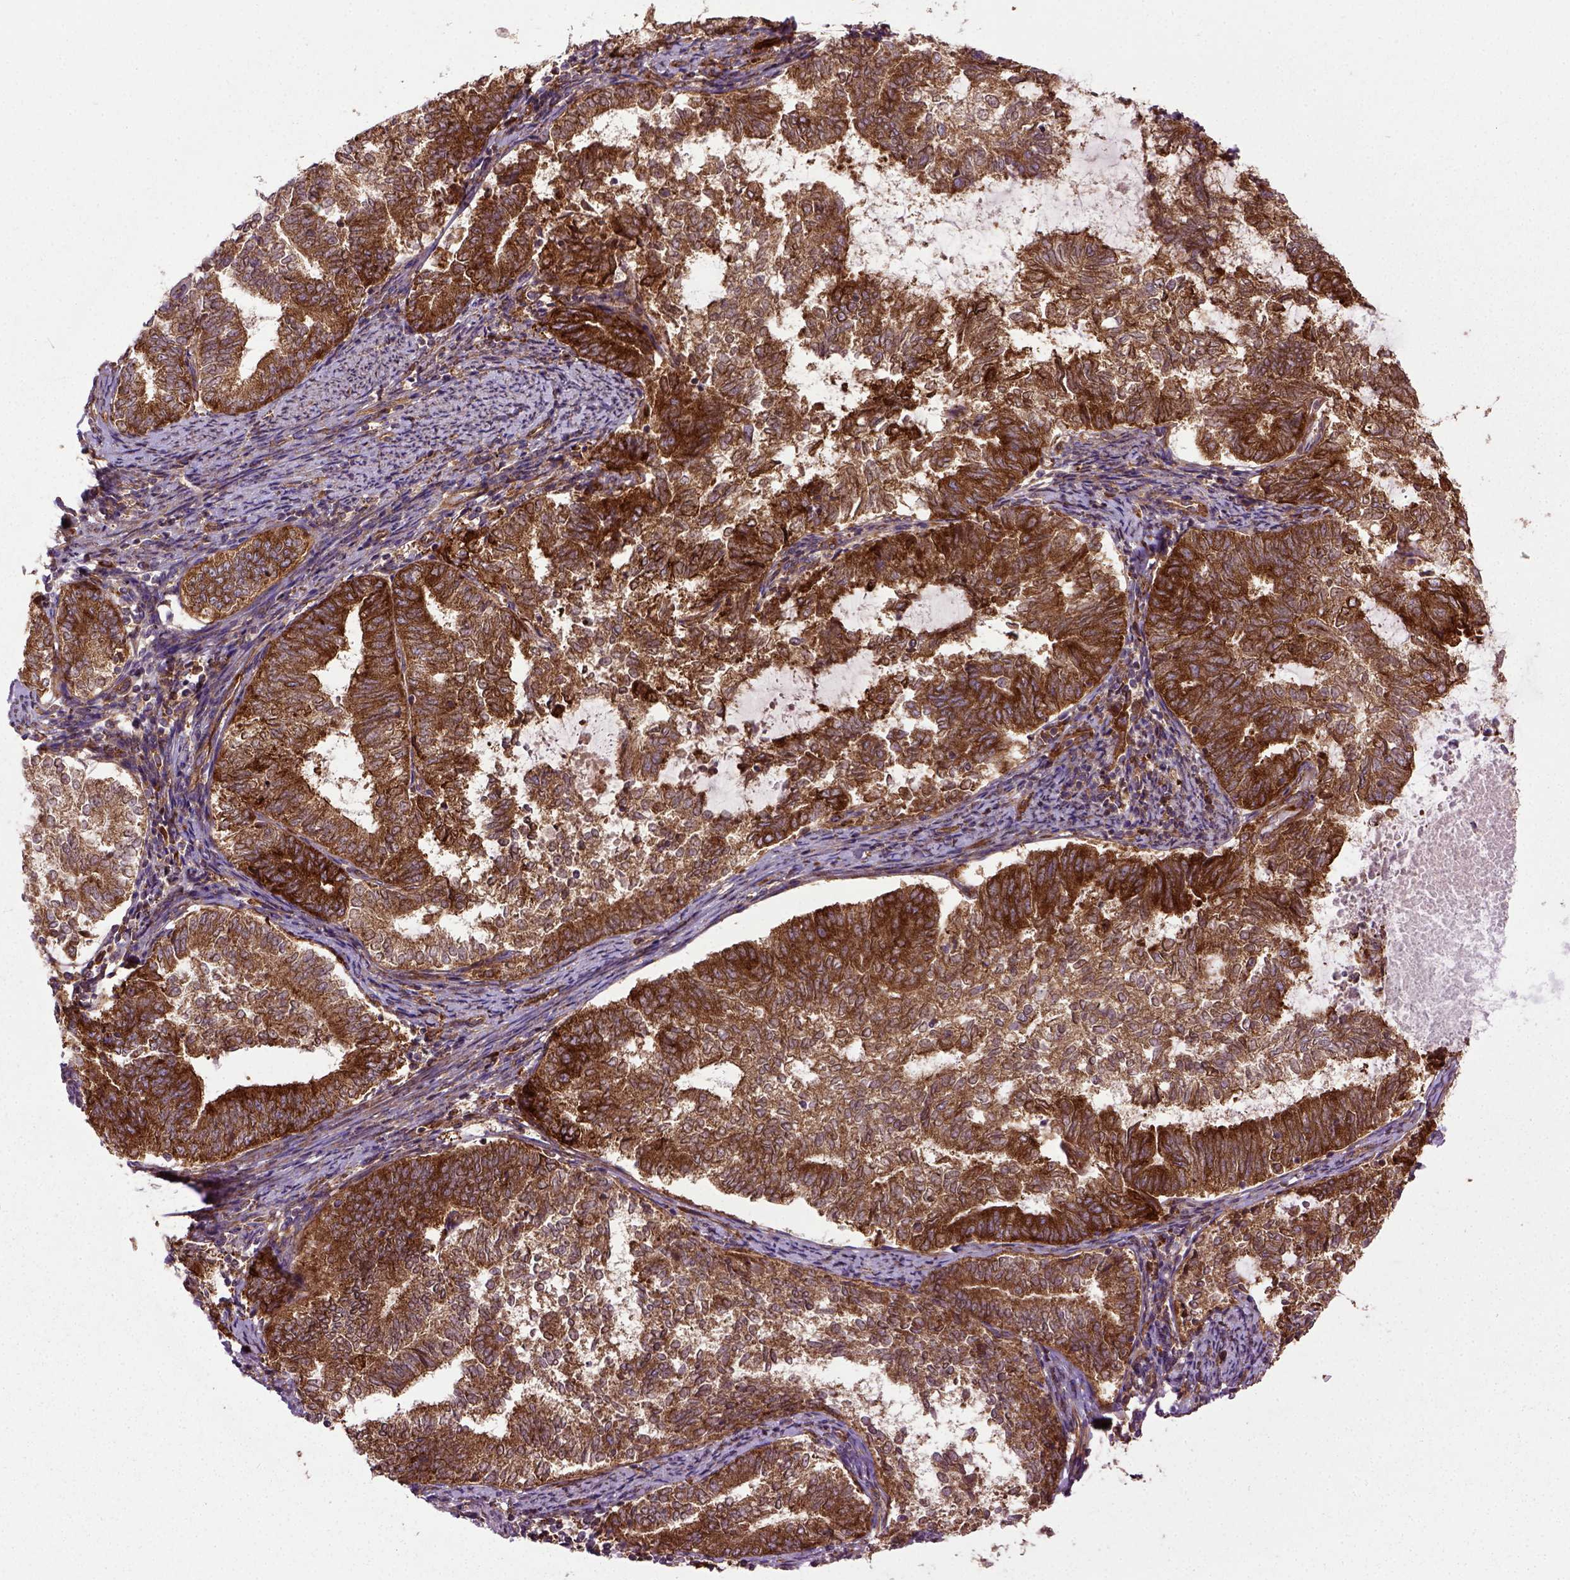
{"staining": {"intensity": "strong", "quantity": ">75%", "location": "cytoplasmic/membranous"}, "tissue": "endometrial cancer", "cell_type": "Tumor cells", "image_type": "cancer", "snomed": [{"axis": "morphology", "description": "Adenocarcinoma, NOS"}, {"axis": "topography", "description": "Endometrium"}], "caption": "Endometrial cancer was stained to show a protein in brown. There is high levels of strong cytoplasmic/membranous positivity in about >75% of tumor cells.", "gene": "CAPRIN1", "patient": {"sex": "female", "age": 65}}